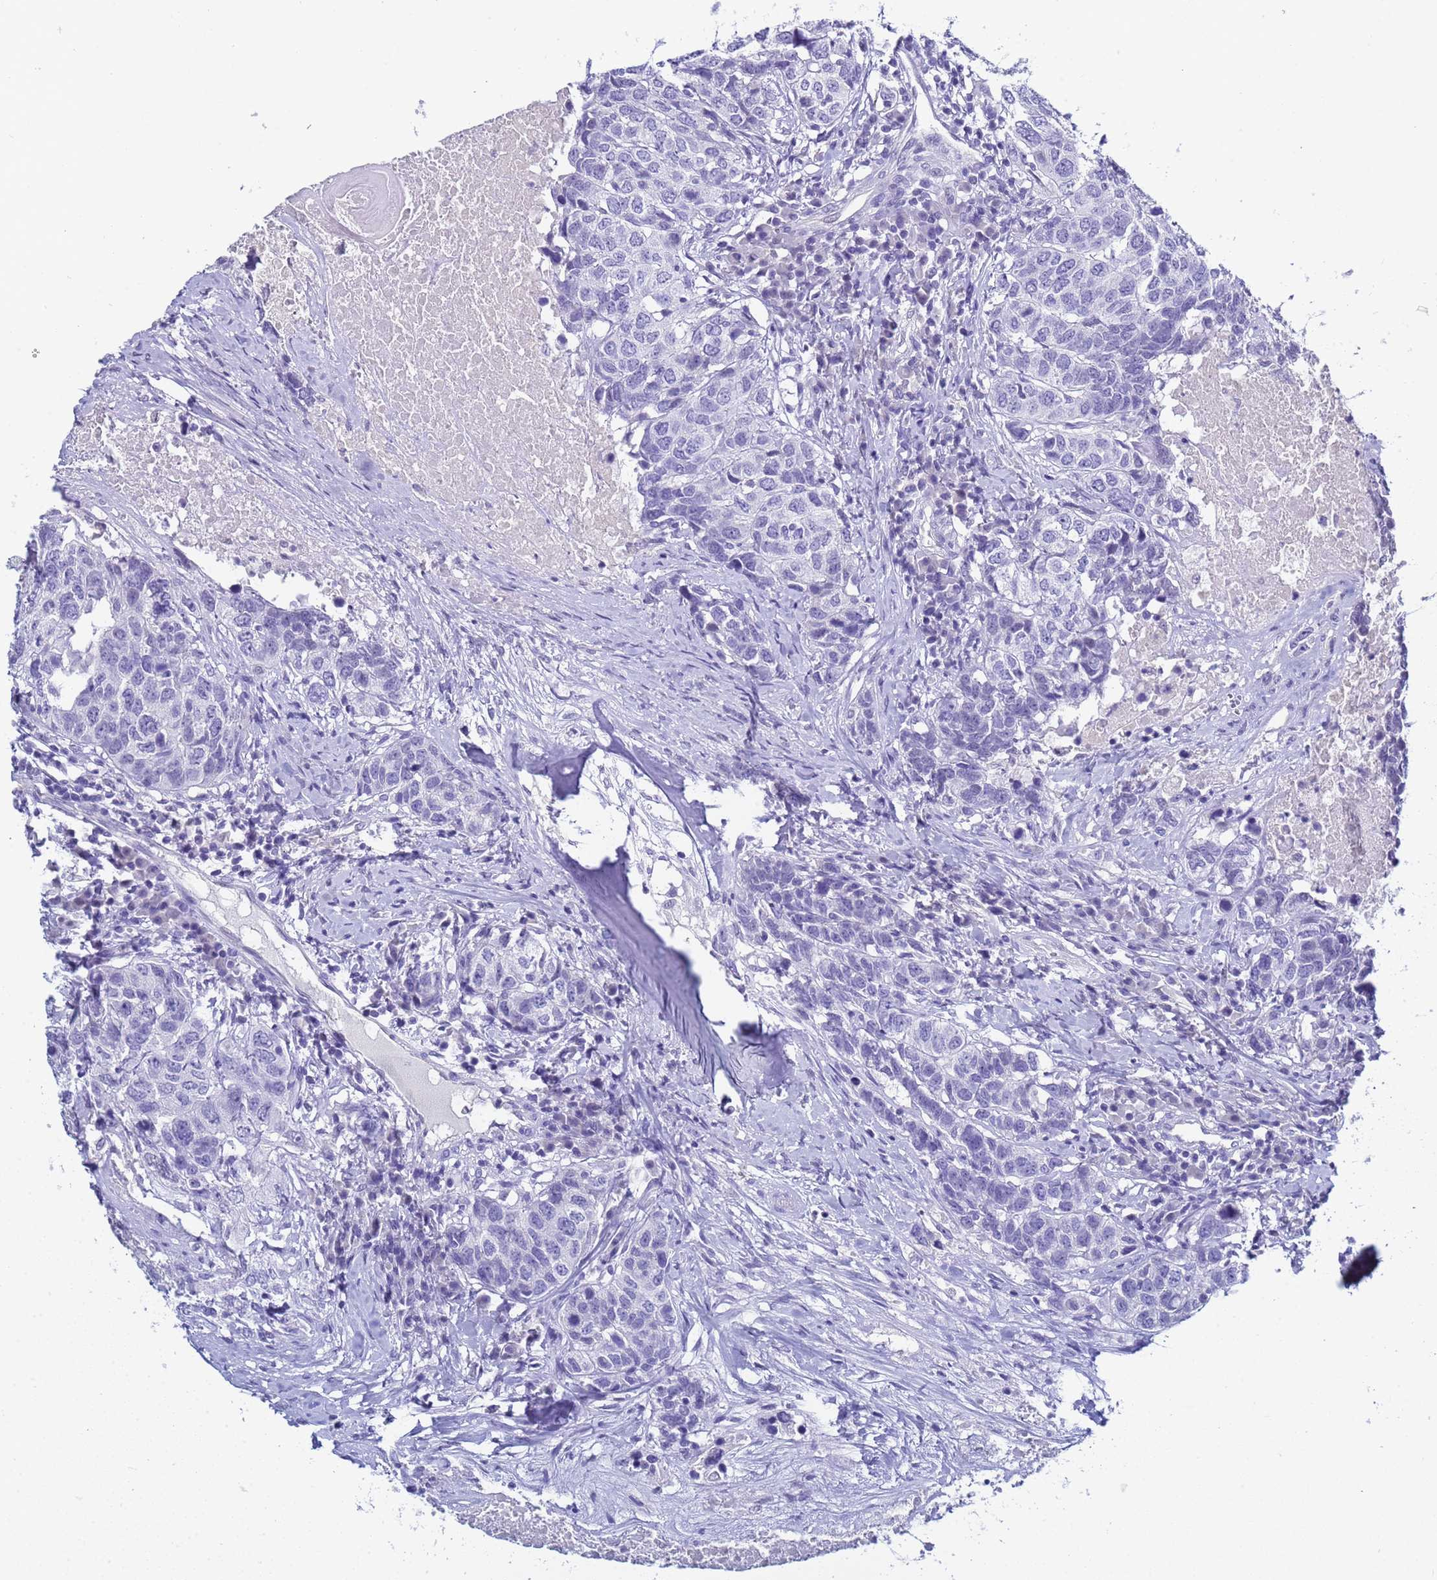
{"staining": {"intensity": "negative", "quantity": "none", "location": "none"}, "tissue": "head and neck cancer", "cell_type": "Tumor cells", "image_type": "cancer", "snomed": [{"axis": "morphology", "description": "Squamous cell carcinoma, NOS"}, {"axis": "topography", "description": "Head-Neck"}], "caption": "This is an immunohistochemistry (IHC) image of human squamous cell carcinoma (head and neck). There is no staining in tumor cells.", "gene": "CTRC", "patient": {"sex": "male", "age": 66}}